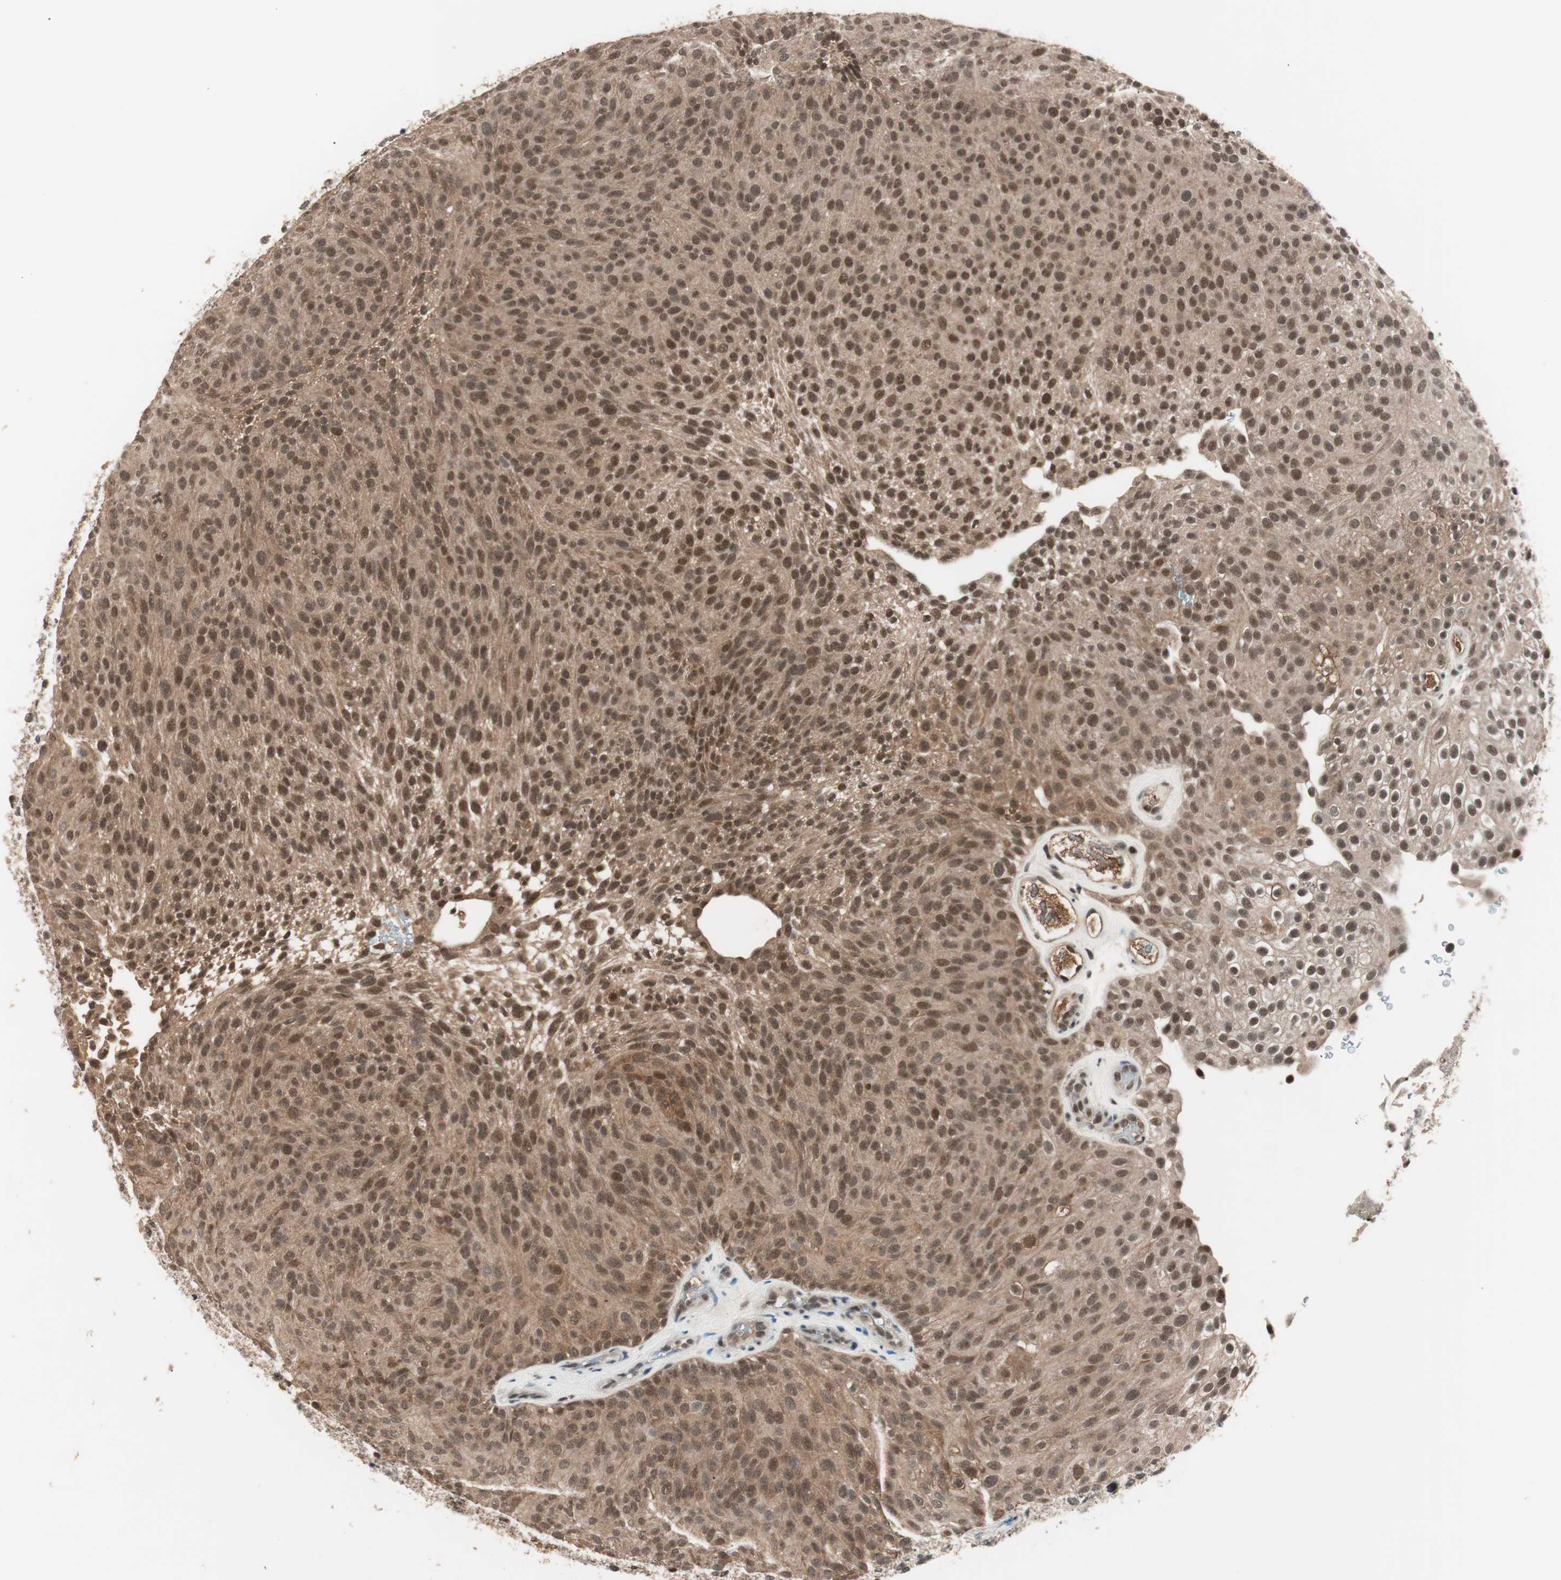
{"staining": {"intensity": "moderate", "quantity": ">75%", "location": "cytoplasmic/membranous,nuclear"}, "tissue": "urothelial cancer", "cell_type": "Tumor cells", "image_type": "cancer", "snomed": [{"axis": "morphology", "description": "Urothelial carcinoma, Low grade"}, {"axis": "topography", "description": "Urinary bladder"}], "caption": "This photomicrograph displays immunohistochemistry (IHC) staining of urothelial carcinoma (low-grade), with medium moderate cytoplasmic/membranous and nuclear expression in about >75% of tumor cells.", "gene": "NFRKB", "patient": {"sex": "male", "age": 78}}